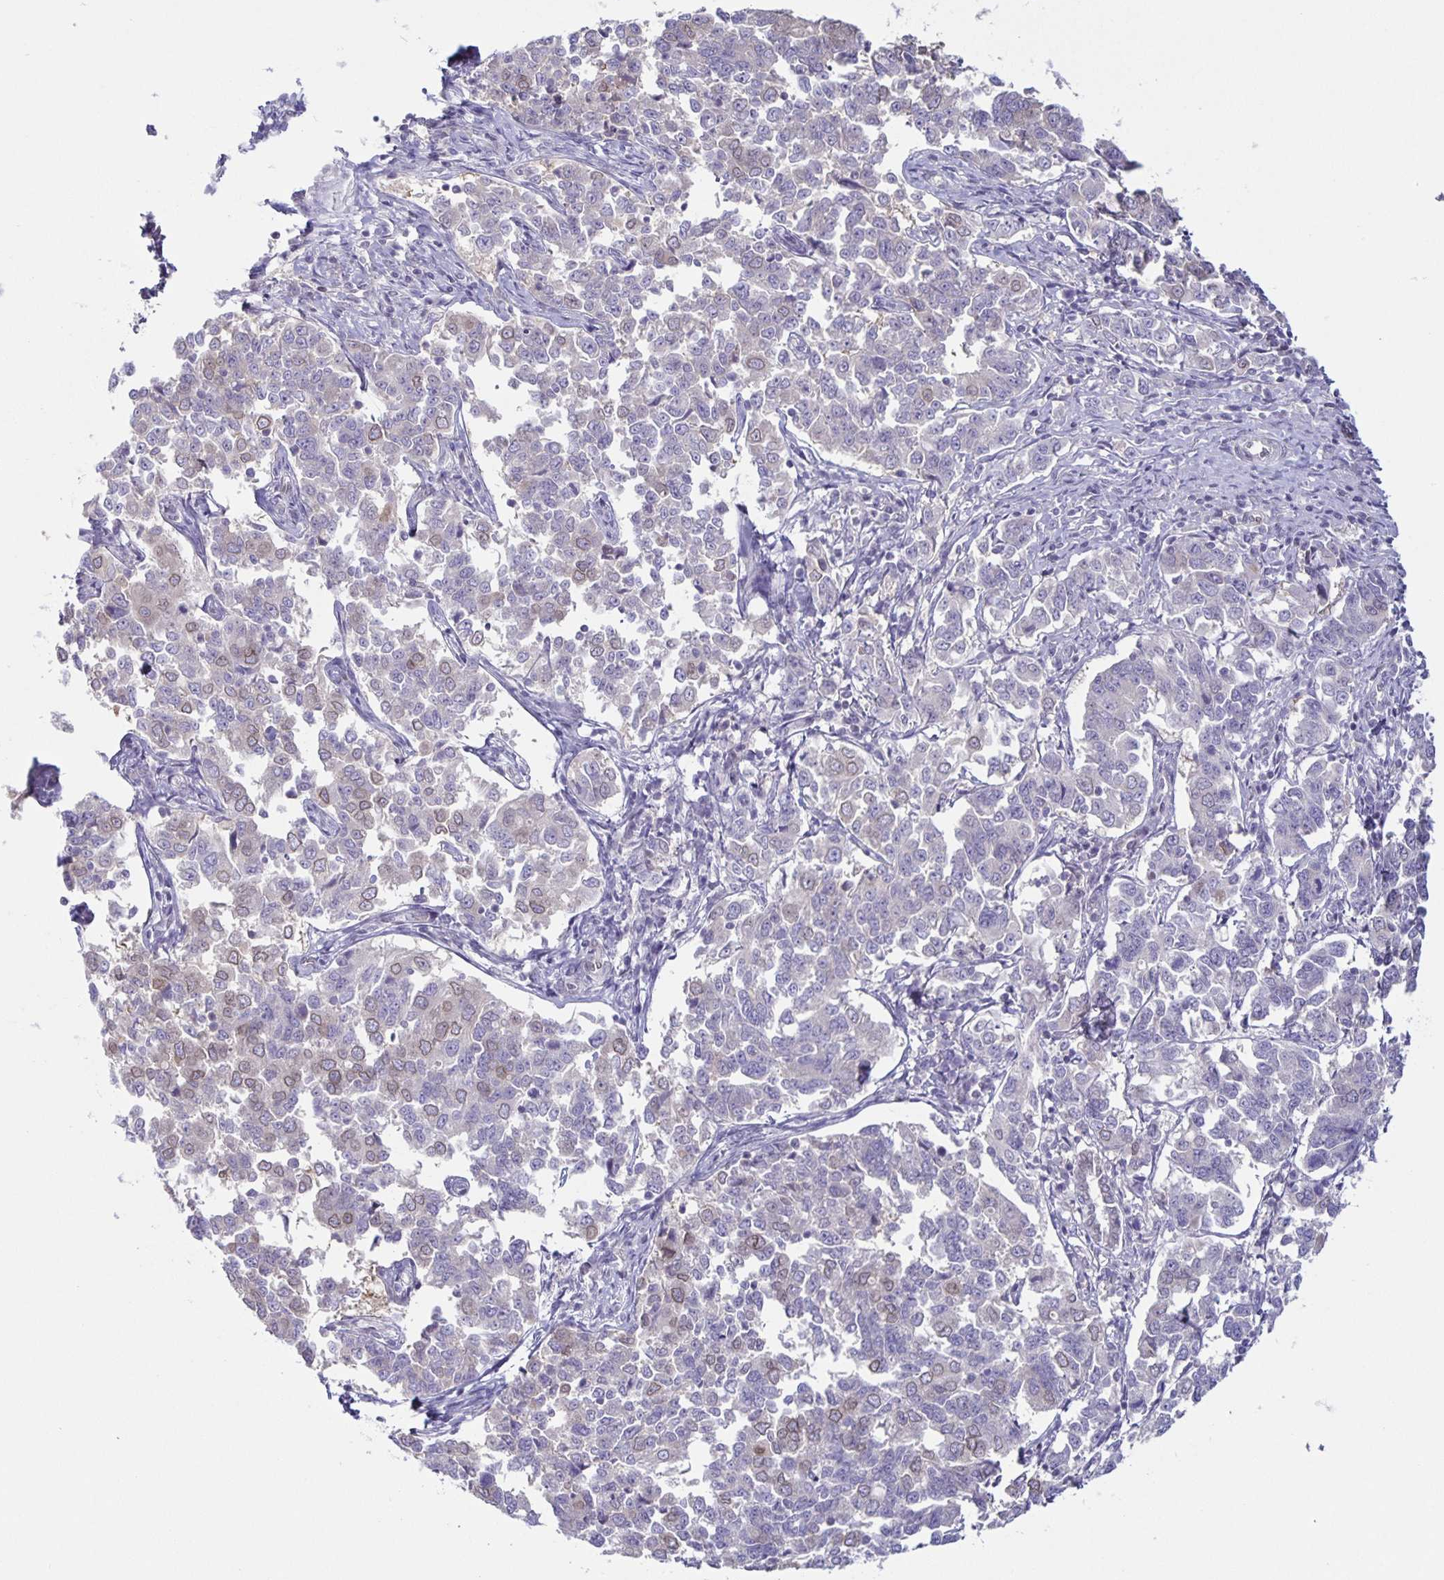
{"staining": {"intensity": "weak", "quantity": "<25%", "location": "cytoplasmic/membranous,nuclear"}, "tissue": "endometrial cancer", "cell_type": "Tumor cells", "image_type": "cancer", "snomed": [{"axis": "morphology", "description": "Adenocarcinoma, NOS"}, {"axis": "topography", "description": "Endometrium"}], "caption": "The immunohistochemistry (IHC) photomicrograph has no significant staining in tumor cells of endometrial cancer (adenocarcinoma) tissue.", "gene": "SYNE2", "patient": {"sex": "female", "age": 43}}